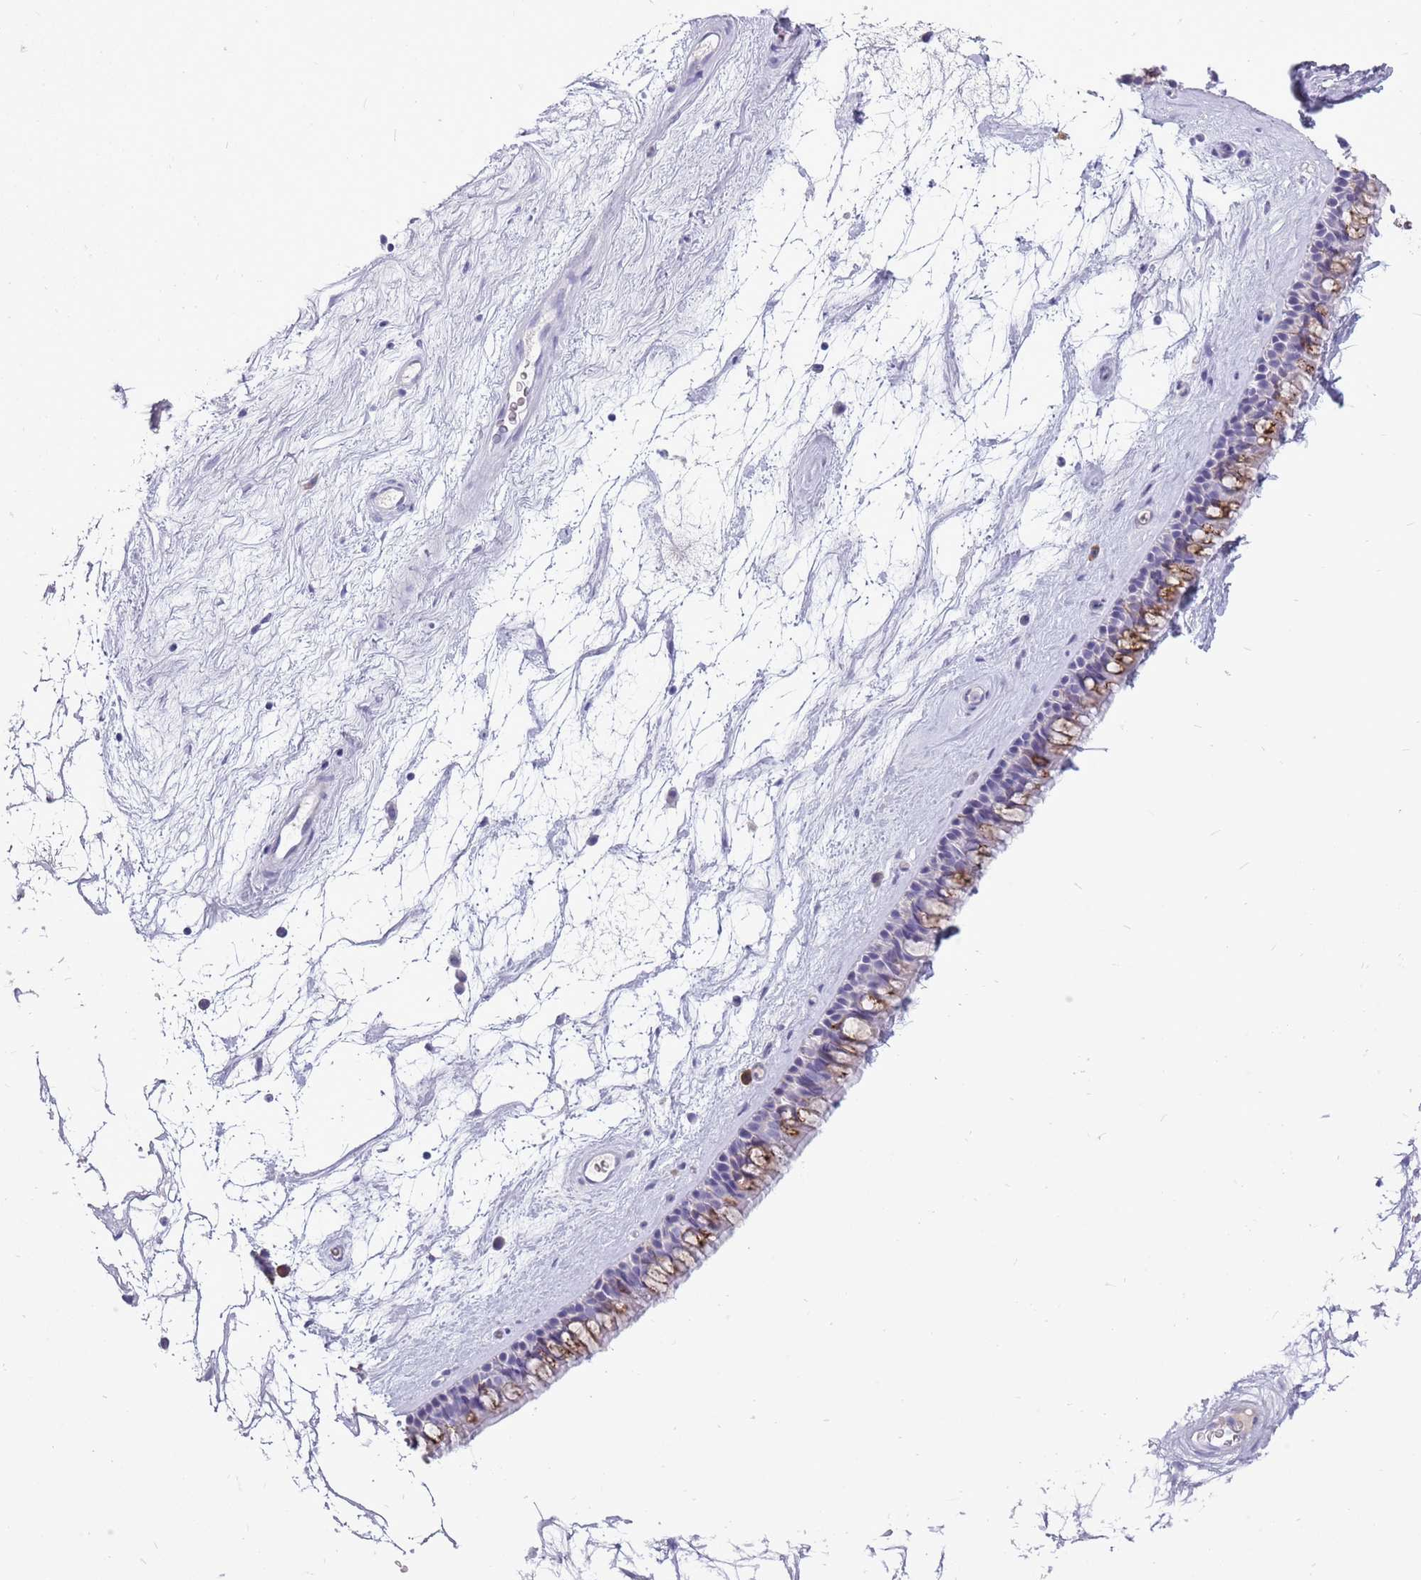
{"staining": {"intensity": "strong", "quantity": "25%-75%", "location": "cytoplasmic/membranous"}, "tissue": "nasopharynx", "cell_type": "Respiratory epithelial cells", "image_type": "normal", "snomed": [{"axis": "morphology", "description": "Normal tissue, NOS"}, {"axis": "topography", "description": "Nasopharynx"}], "caption": "Immunohistochemistry histopathology image of unremarkable nasopharynx: nasopharynx stained using immunohistochemistry (IHC) demonstrates high levels of strong protein expression localized specifically in the cytoplasmic/membranous of respiratory epithelial cells, appearing as a cytoplasmic/membranous brown color.", "gene": "ZNF425", "patient": {"sex": "male", "age": 64}}